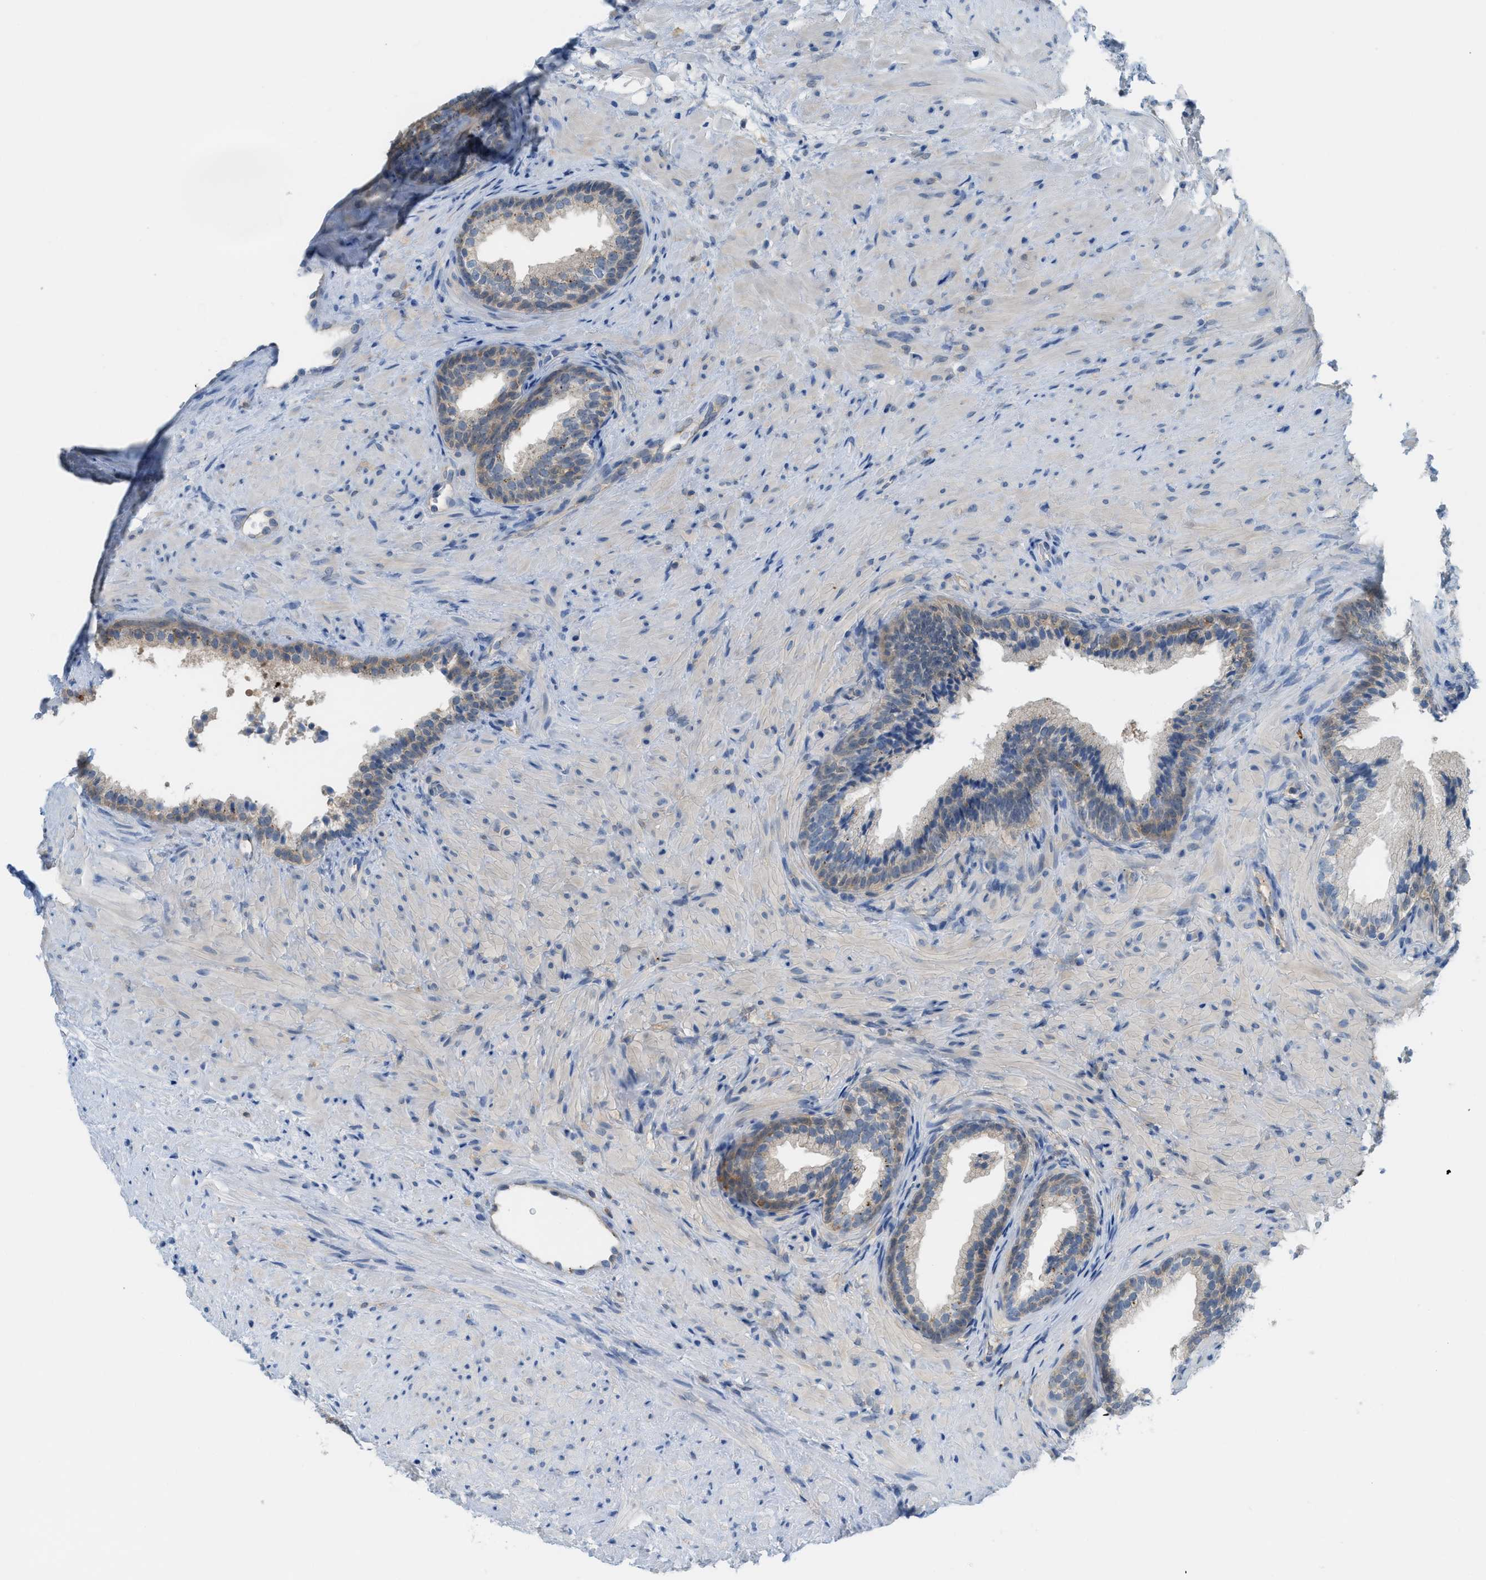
{"staining": {"intensity": "moderate", "quantity": ">75%", "location": "cytoplasmic/membranous"}, "tissue": "prostate", "cell_type": "Glandular cells", "image_type": "normal", "snomed": [{"axis": "morphology", "description": "Normal tissue, NOS"}, {"axis": "topography", "description": "Prostate"}], "caption": "DAB (3,3'-diaminobenzidine) immunohistochemical staining of unremarkable prostate shows moderate cytoplasmic/membranous protein positivity in about >75% of glandular cells.", "gene": "CSTB", "patient": {"sex": "male", "age": 76}}